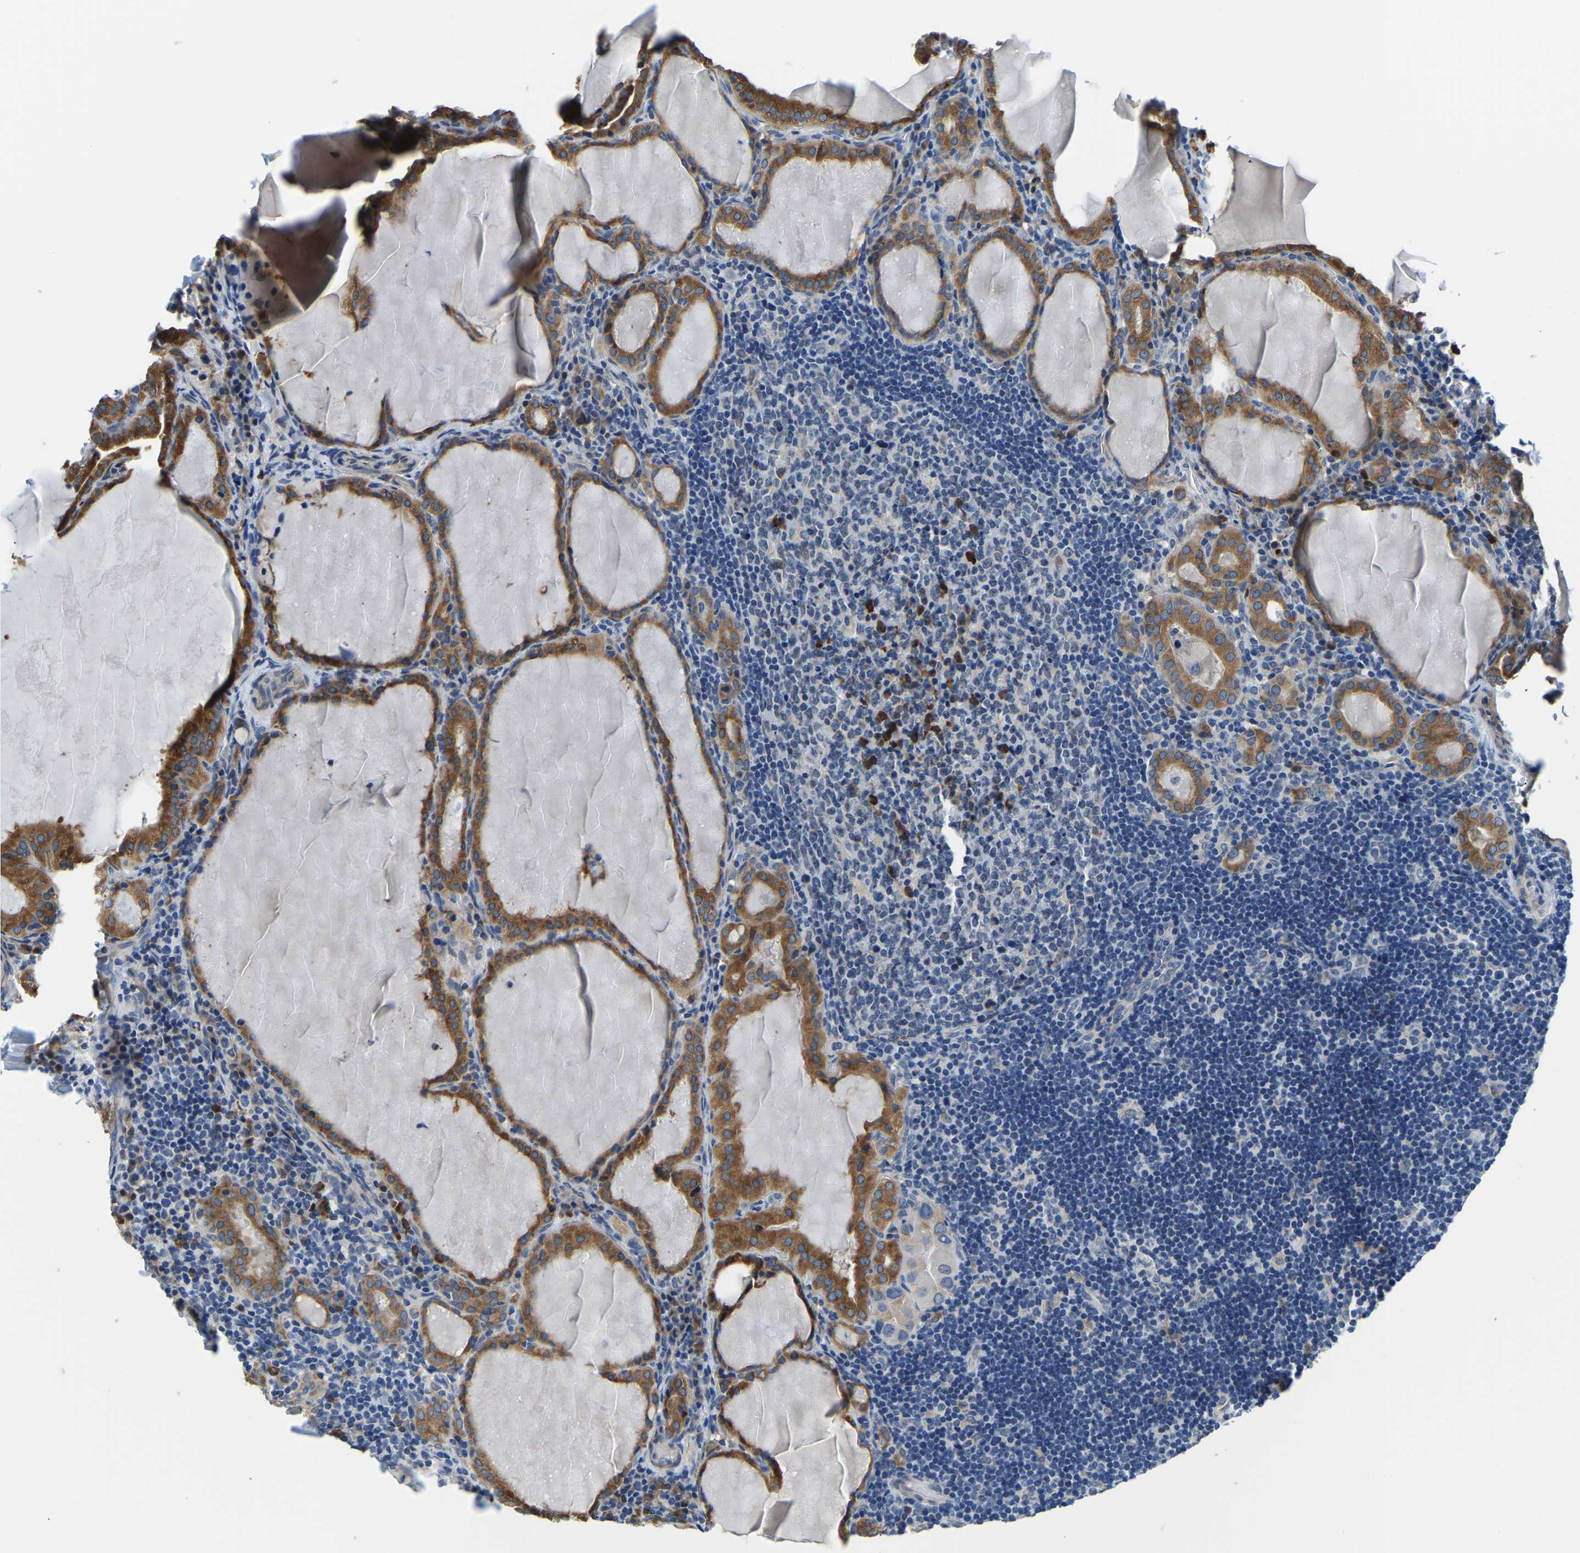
{"staining": {"intensity": "moderate", "quantity": ">75%", "location": "cytoplasmic/membranous"}, "tissue": "thyroid cancer", "cell_type": "Tumor cells", "image_type": "cancer", "snomed": [{"axis": "morphology", "description": "Papillary adenocarcinoma, NOS"}, {"axis": "topography", "description": "Thyroid gland"}], "caption": "Immunohistochemical staining of human thyroid cancer displays medium levels of moderate cytoplasmic/membranous staining in approximately >75% of tumor cells.", "gene": "LIAS", "patient": {"sex": "female", "age": 42}}